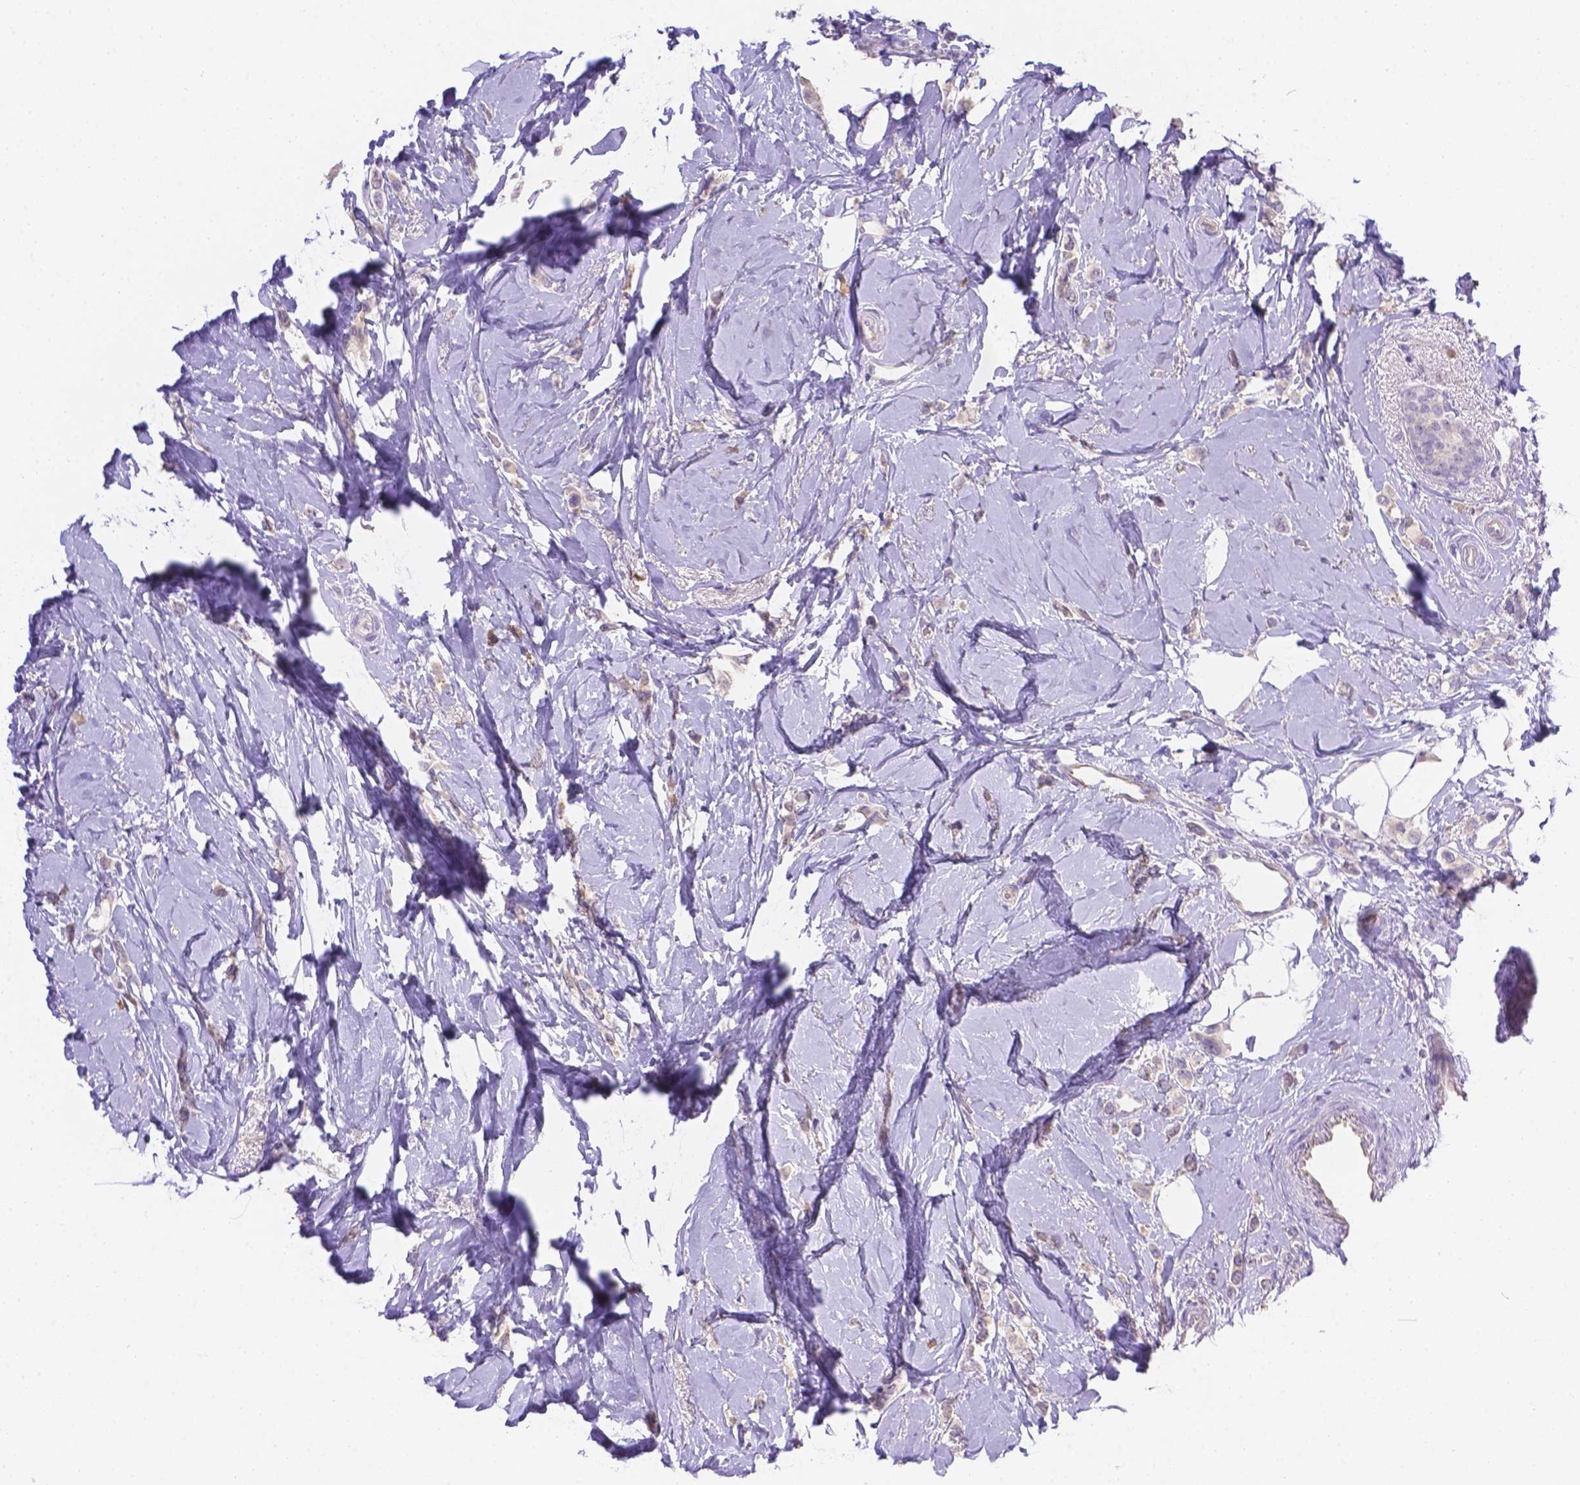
{"staining": {"intensity": "negative", "quantity": "none", "location": "none"}, "tissue": "breast cancer", "cell_type": "Tumor cells", "image_type": "cancer", "snomed": [{"axis": "morphology", "description": "Lobular carcinoma"}, {"axis": "topography", "description": "Breast"}], "caption": "High magnification brightfield microscopy of lobular carcinoma (breast) stained with DAB (brown) and counterstained with hematoxylin (blue): tumor cells show no significant expression. The staining is performed using DAB brown chromogen with nuclei counter-stained in using hematoxylin.", "gene": "CD96", "patient": {"sex": "female", "age": 66}}